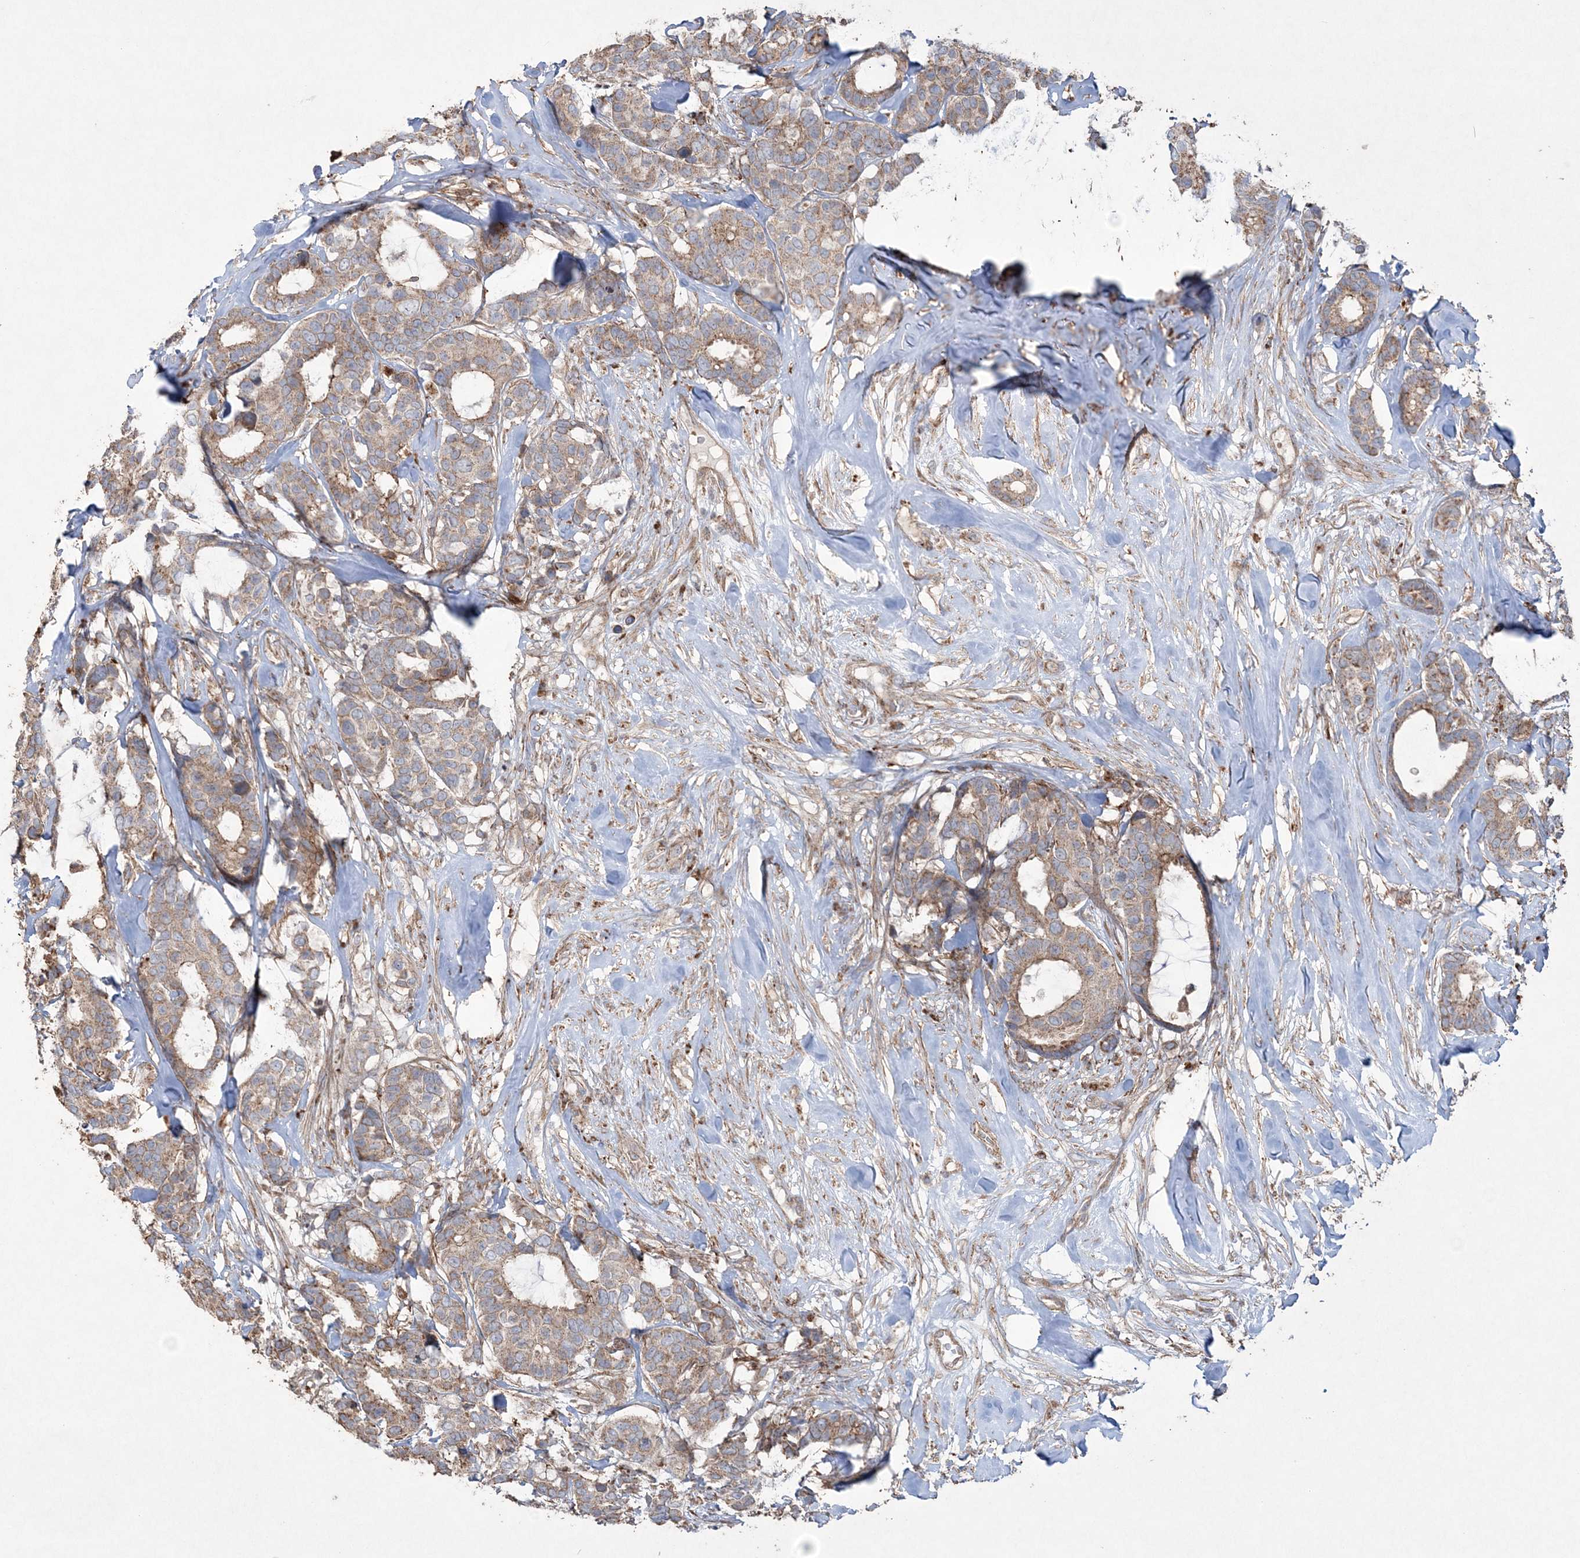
{"staining": {"intensity": "moderate", "quantity": ">75%", "location": "cytoplasmic/membranous"}, "tissue": "breast cancer", "cell_type": "Tumor cells", "image_type": "cancer", "snomed": [{"axis": "morphology", "description": "Duct carcinoma"}, {"axis": "topography", "description": "Breast"}], "caption": "The image reveals staining of breast cancer (invasive ductal carcinoma), revealing moderate cytoplasmic/membranous protein positivity (brown color) within tumor cells. (DAB (3,3'-diaminobenzidine) IHC, brown staining for protein, blue staining for nuclei).", "gene": "TTC7A", "patient": {"sex": "female", "age": 87}}